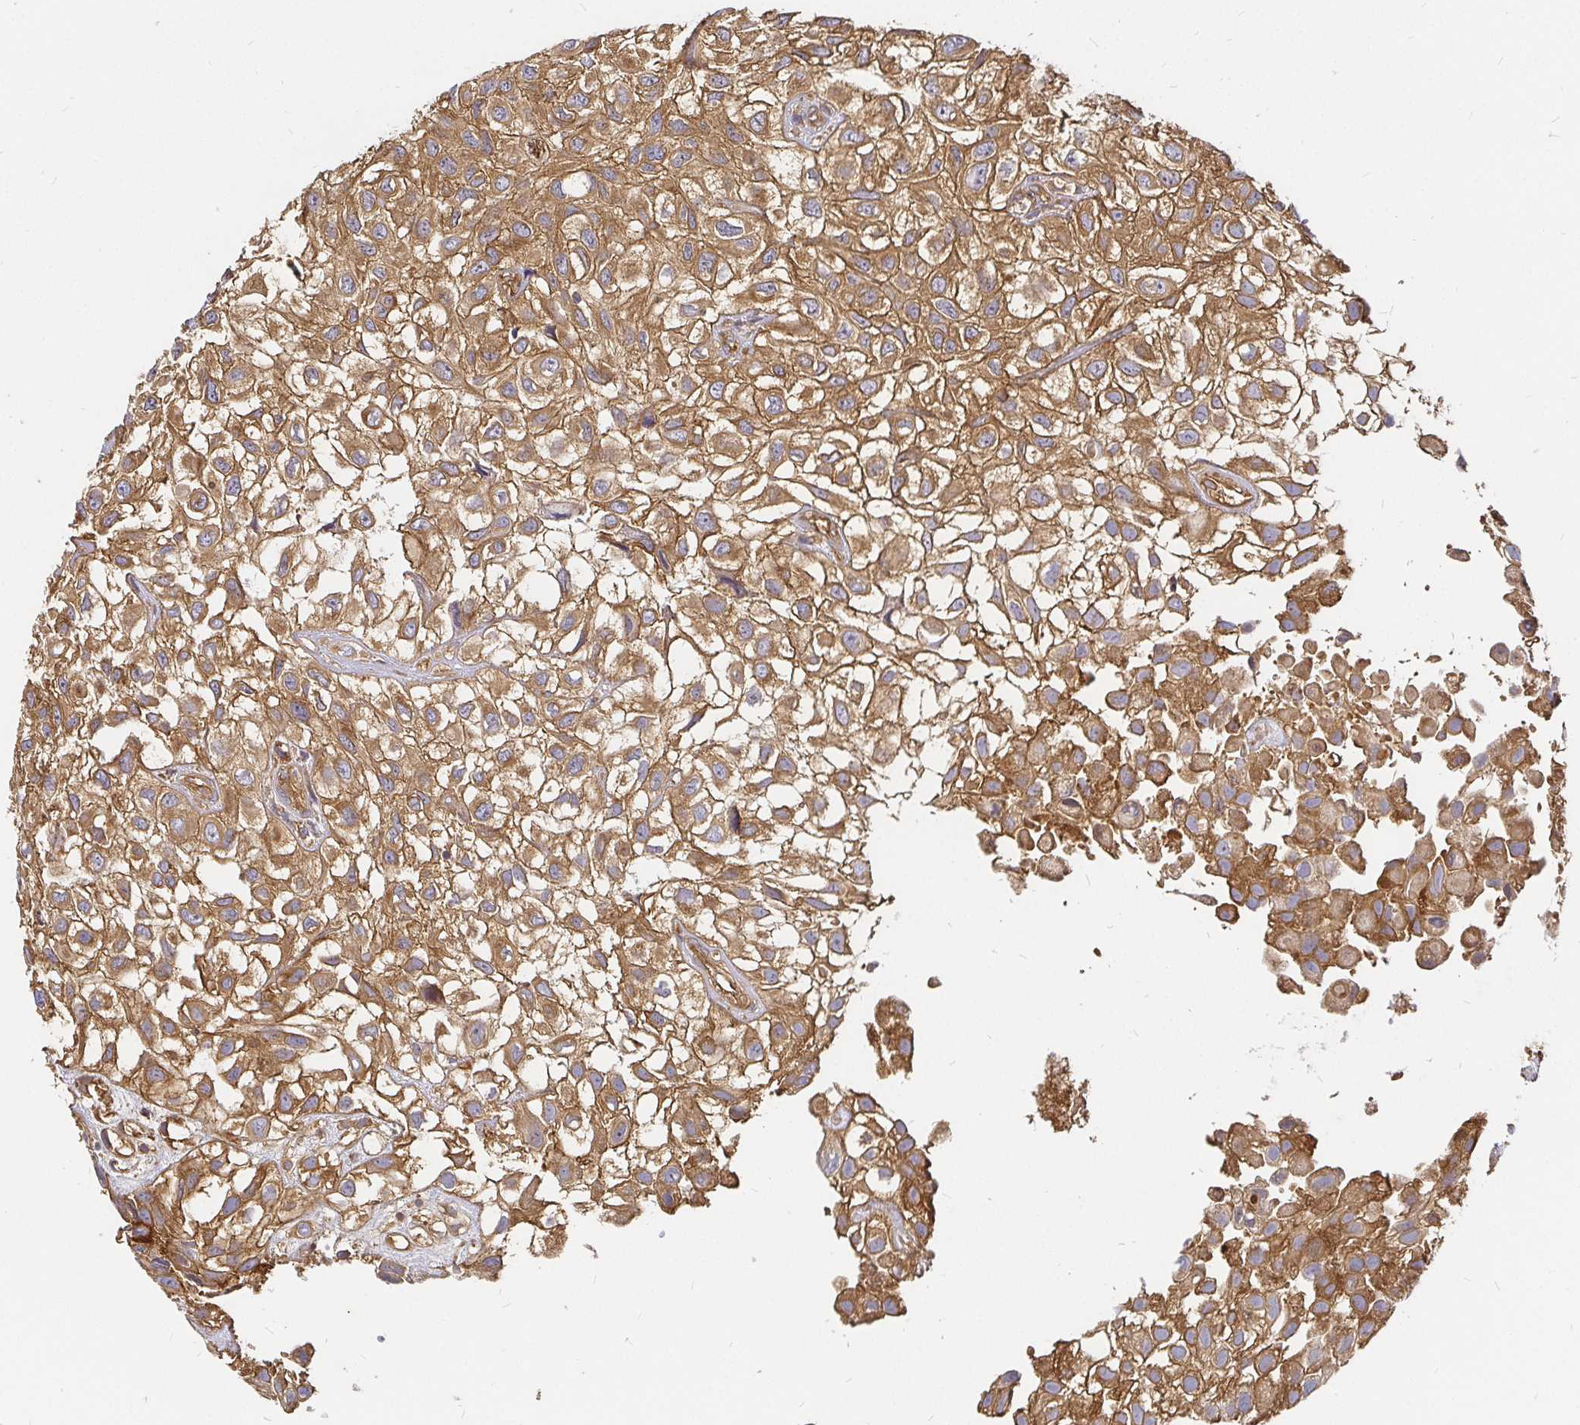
{"staining": {"intensity": "moderate", "quantity": ">75%", "location": "cytoplasmic/membranous"}, "tissue": "urothelial cancer", "cell_type": "Tumor cells", "image_type": "cancer", "snomed": [{"axis": "morphology", "description": "Urothelial carcinoma, High grade"}, {"axis": "topography", "description": "Urinary bladder"}], "caption": "Urothelial cancer stained for a protein reveals moderate cytoplasmic/membranous positivity in tumor cells.", "gene": "KIF5B", "patient": {"sex": "male", "age": 56}}